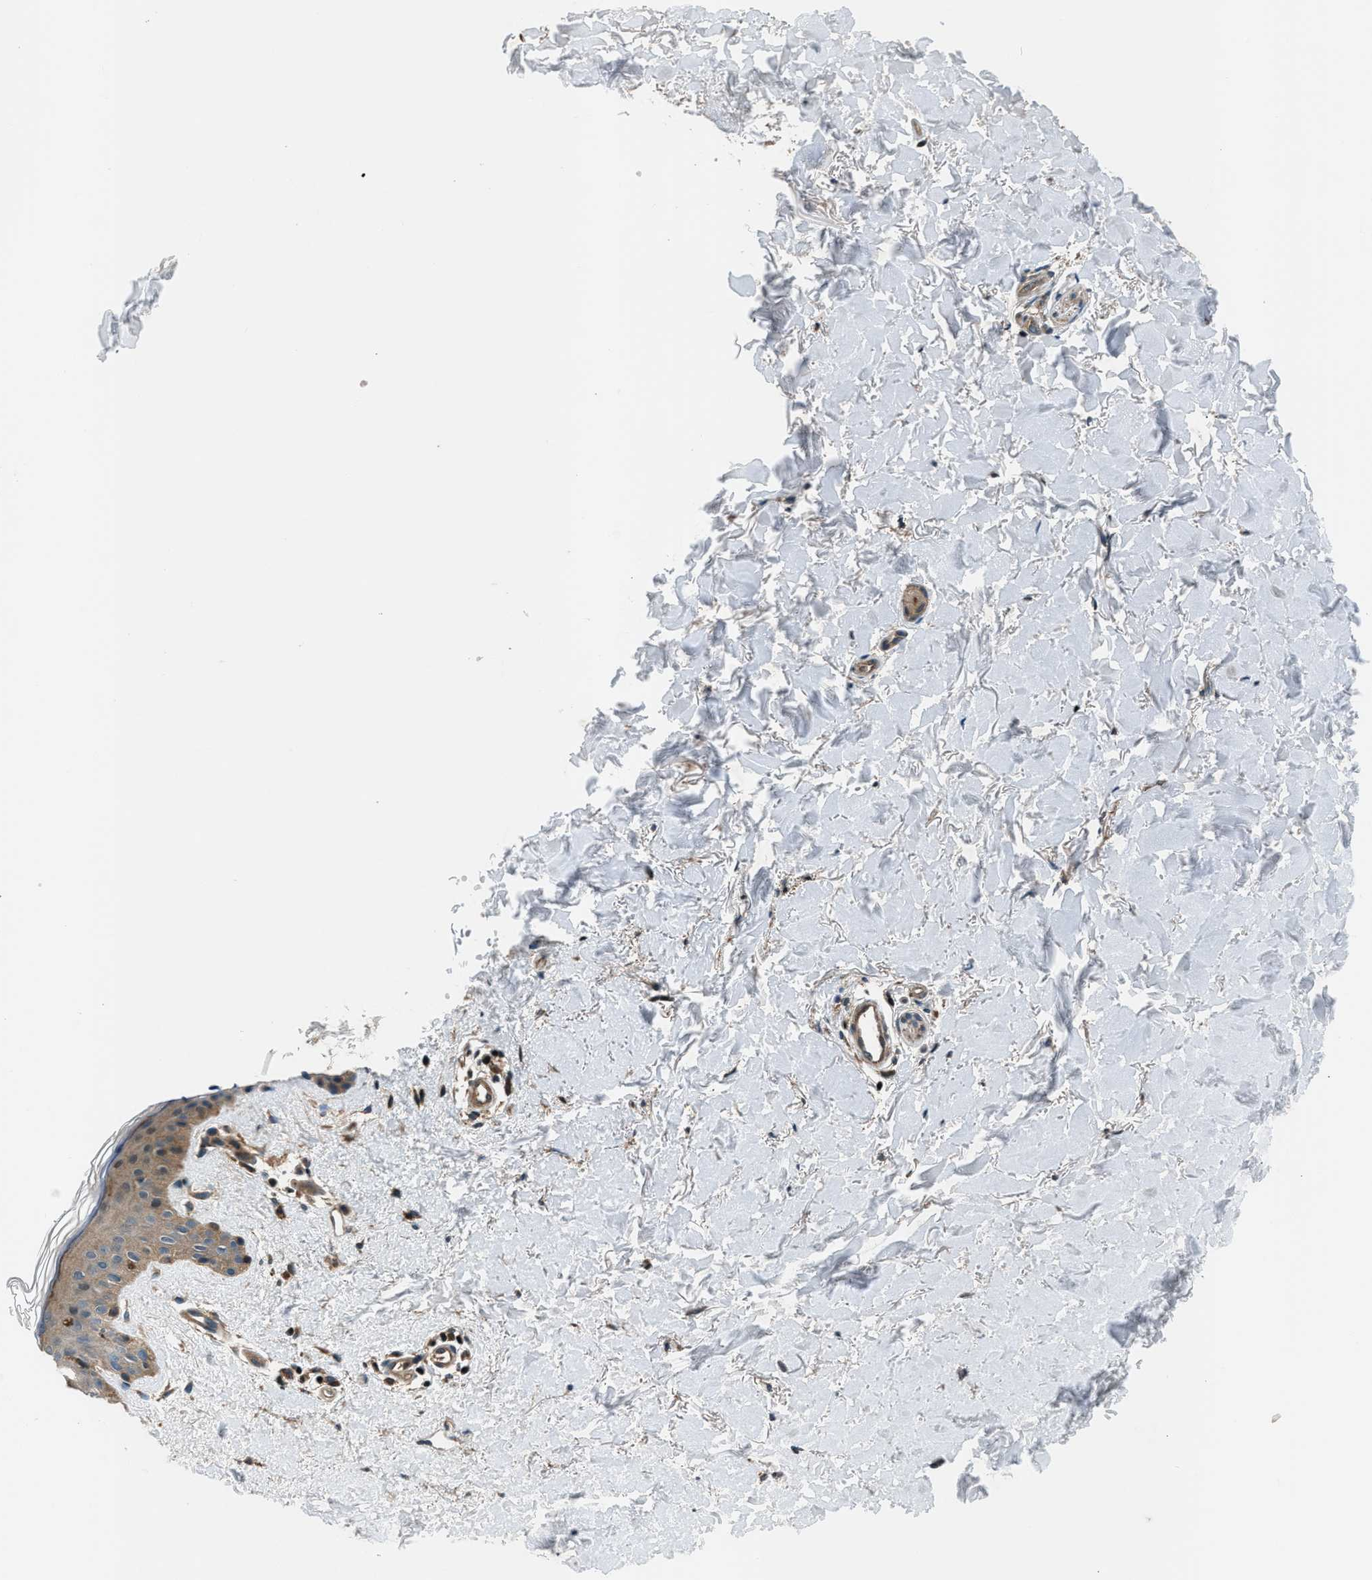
{"staining": {"intensity": "weak", "quantity": ">75%", "location": "cytoplasmic/membranous"}, "tissue": "skin", "cell_type": "Fibroblasts", "image_type": "normal", "snomed": [{"axis": "morphology", "description": "Normal tissue, NOS"}, {"axis": "topography", "description": "Skin"}], "caption": "This histopathology image displays immunohistochemistry staining of unremarkable skin, with low weak cytoplasmic/membranous positivity in approximately >75% of fibroblasts.", "gene": "ARHGEF11", "patient": {"sex": "male", "age": 40}}